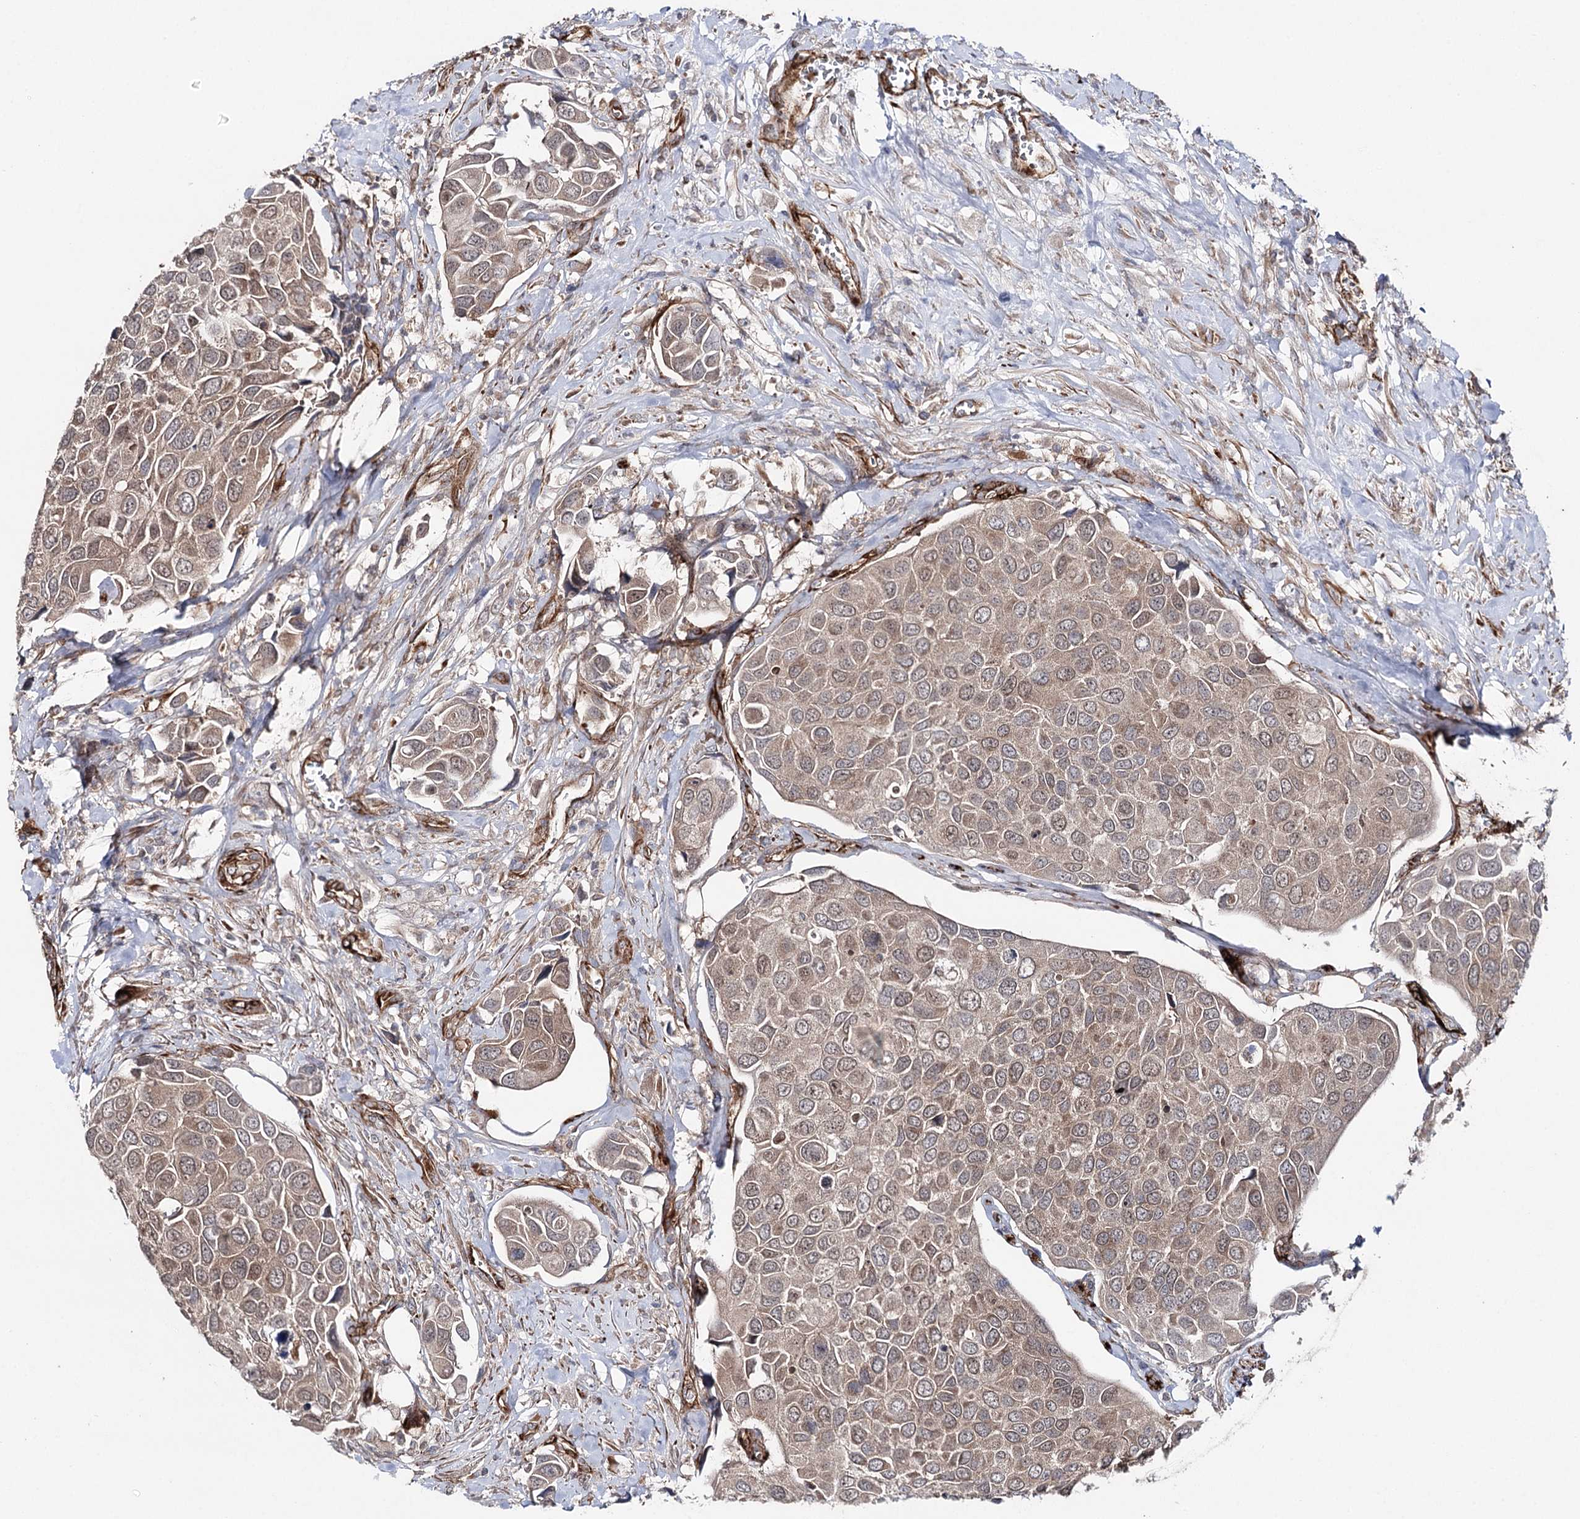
{"staining": {"intensity": "moderate", "quantity": "25%-75%", "location": "cytoplasmic/membranous,nuclear"}, "tissue": "urothelial cancer", "cell_type": "Tumor cells", "image_type": "cancer", "snomed": [{"axis": "morphology", "description": "Urothelial carcinoma, High grade"}, {"axis": "topography", "description": "Urinary bladder"}], "caption": "This is a micrograph of immunohistochemistry (IHC) staining of high-grade urothelial carcinoma, which shows moderate expression in the cytoplasmic/membranous and nuclear of tumor cells.", "gene": "MIB1", "patient": {"sex": "male", "age": 74}}